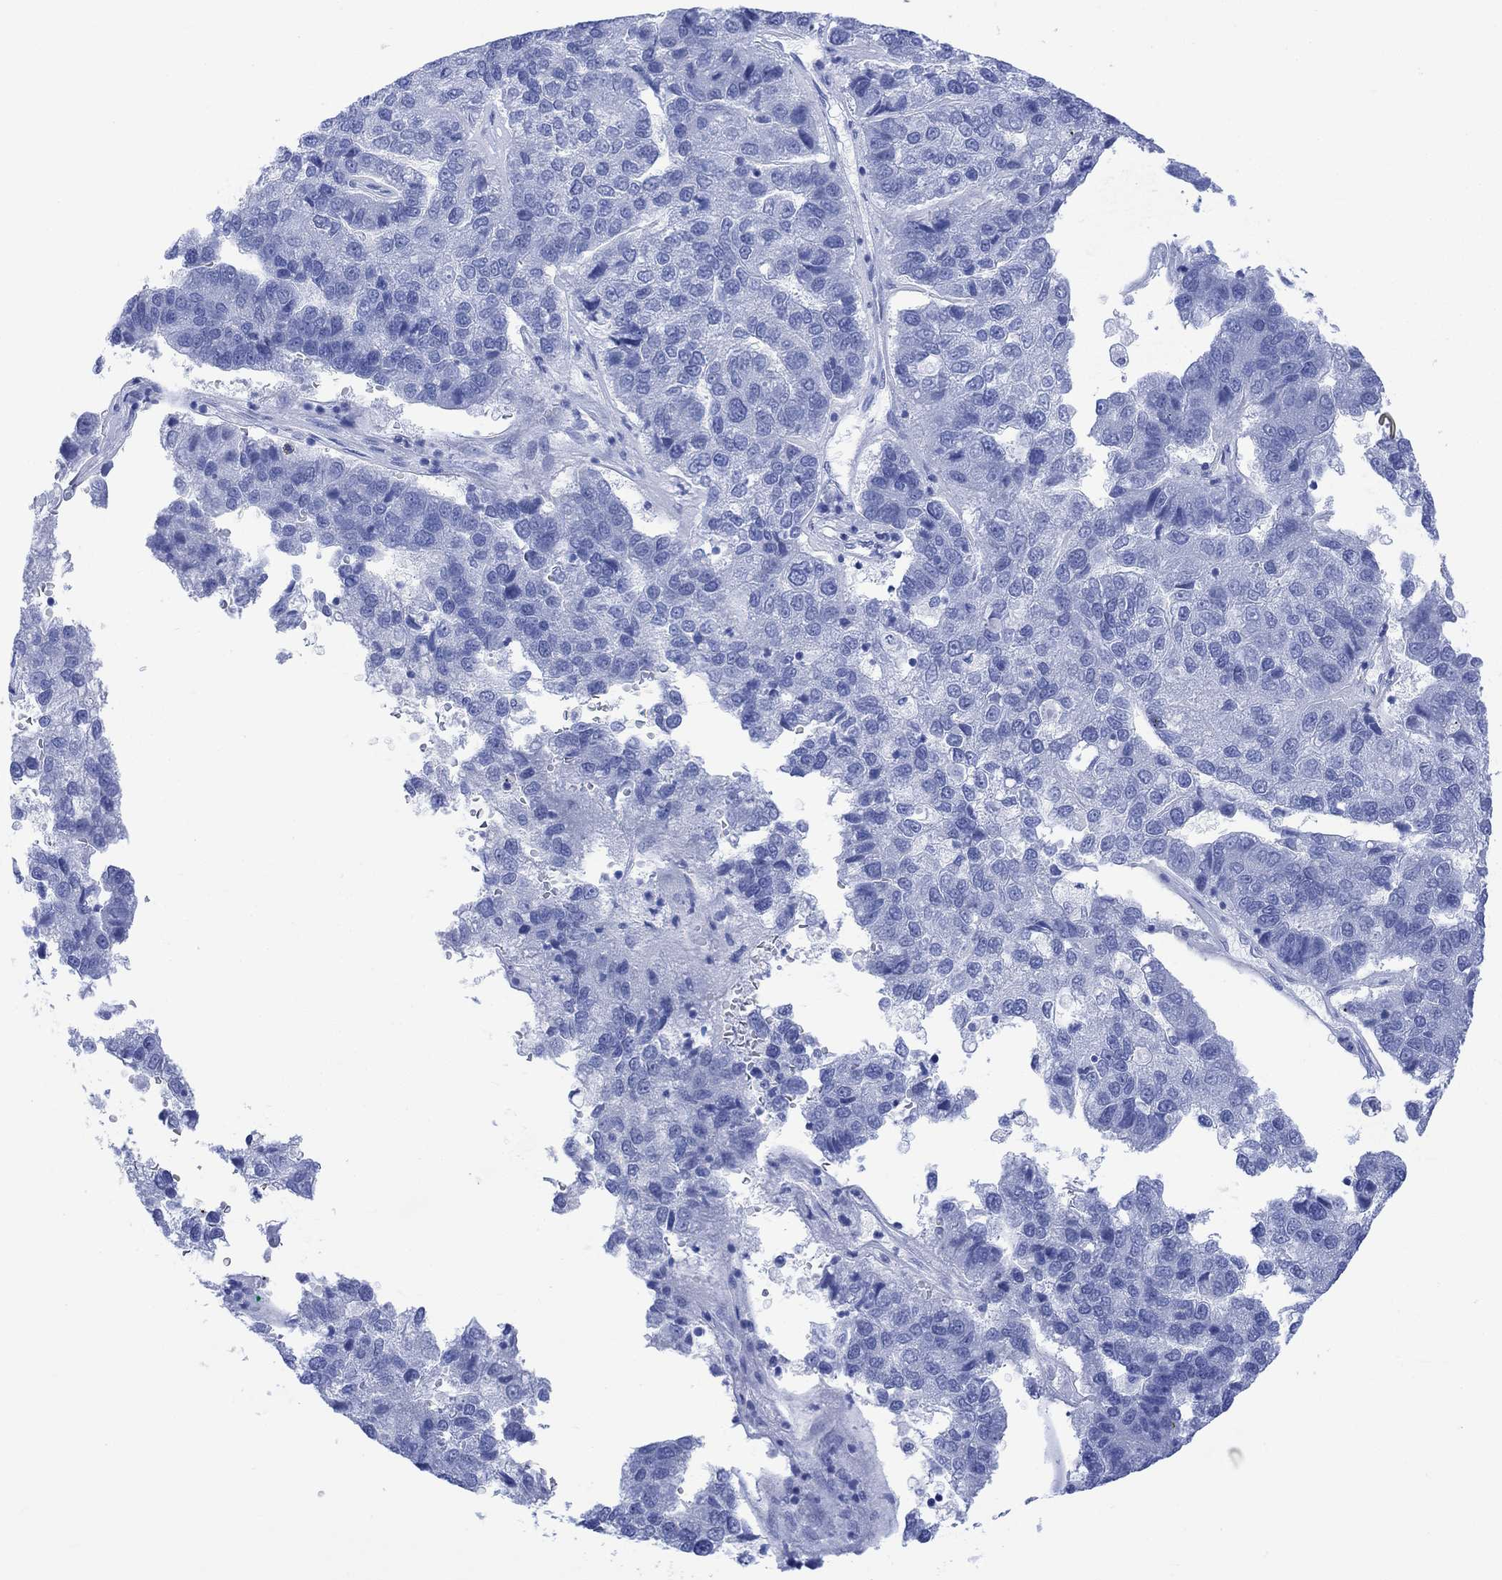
{"staining": {"intensity": "negative", "quantity": "none", "location": "none"}, "tissue": "pancreatic cancer", "cell_type": "Tumor cells", "image_type": "cancer", "snomed": [{"axis": "morphology", "description": "Adenocarcinoma, NOS"}, {"axis": "topography", "description": "Pancreas"}], "caption": "The immunohistochemistry photomicrograph has no significant expression in tumor cells of adenocarcinoma (pancreatic) tissue.", "gene": "CELF4", "patient": {"sex": "female", "age": 61}}